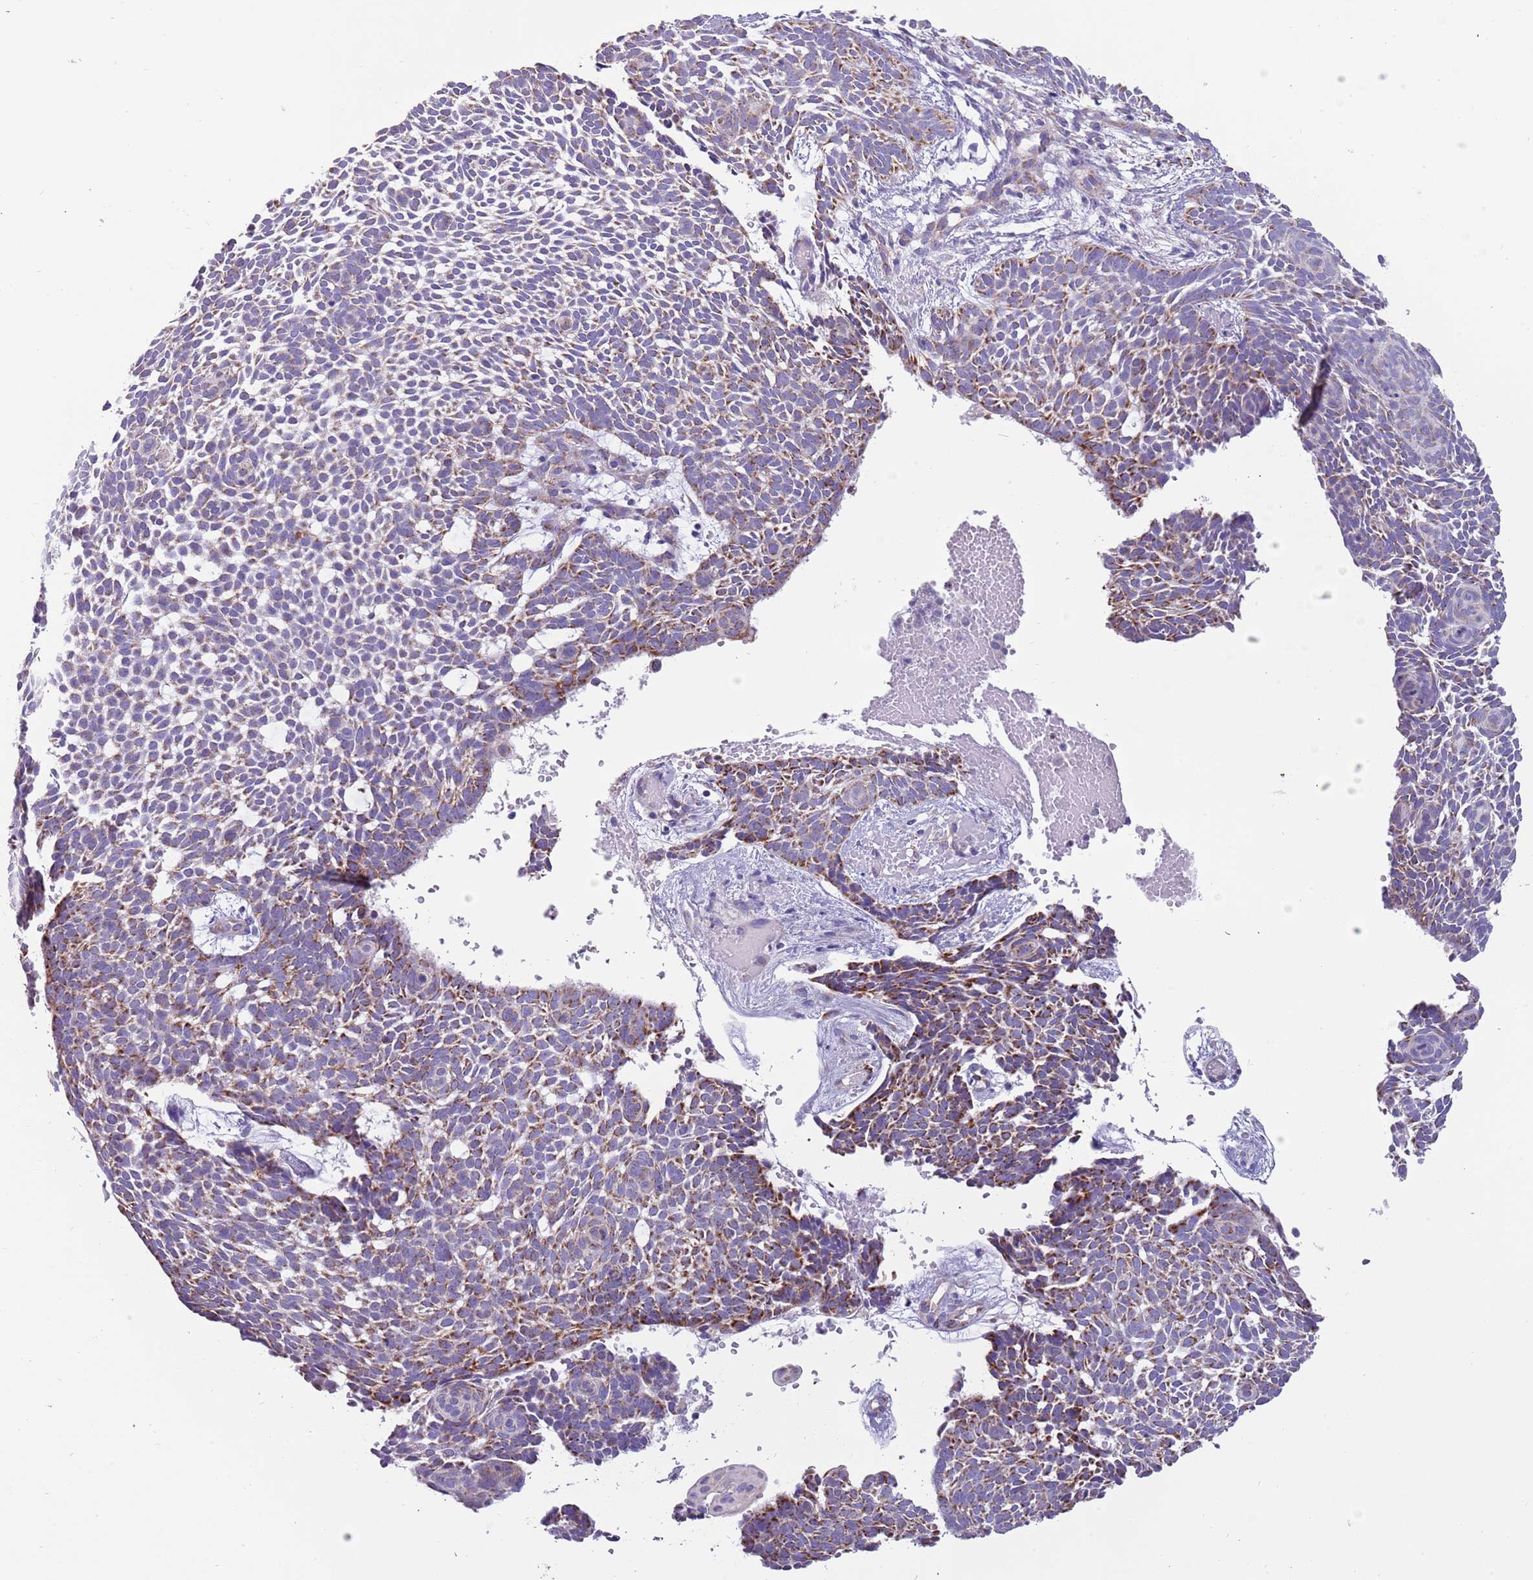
{"staining": {"intensity": "weak", "quantity": ">75%", "location": "cytoplasmic/membranous"}, "tissue": "skin cancer", "cell_type": "Tumor cells", "image_type": "cancer", "snomed": [{"axis": "morphology", "description": "Basal cell carcinoma"}, {"axis": "topography", "description": "Skin"}], "caption": "This is an image of immunohistochemistry staining of skin cancer (basal cell carcinoma), which shows weak staining in the cytoplasmic/membranous of tumor cells.", "gene": "RNF222", "patient": {"sex": "male", "age": 61}}